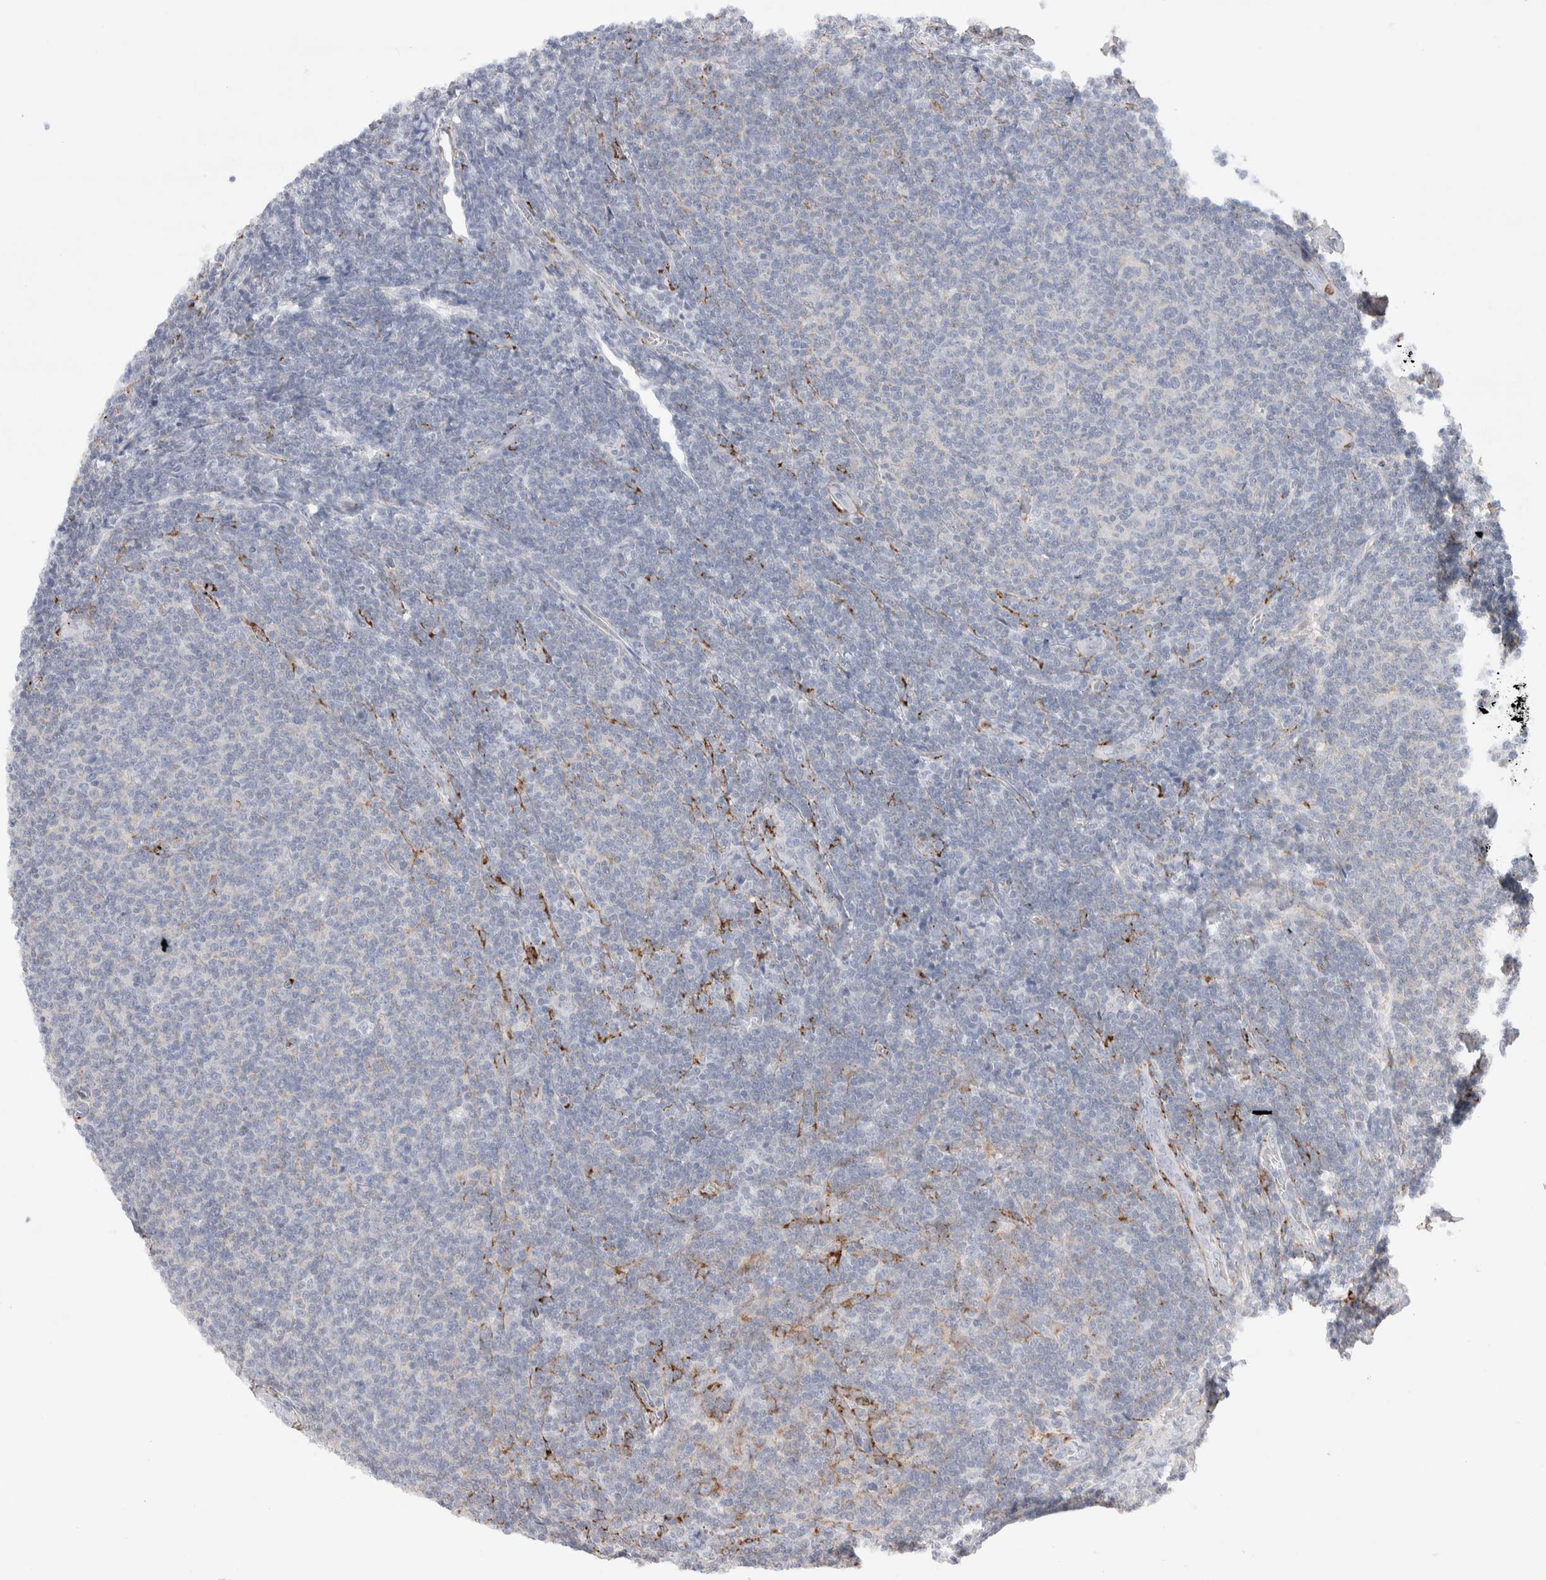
{"staining": {"intensity": "negative", "quantity": "none", "location": "none"}, "tissue": "lymphoma", "cell_type": "Tumor cells", "image_type": "cancer", "snomed": [{"axis": "morphology", "description": "Malignant lymphoma, non-Hodgkin's type, Low grade"}, {"axis": "topography", "description": "Lymph node"}], "caption": "Tumor cells show no significant expression in lymphoma.", "gene": "SEPTIN4", "patient": {"sex": "male", "age": 66}}